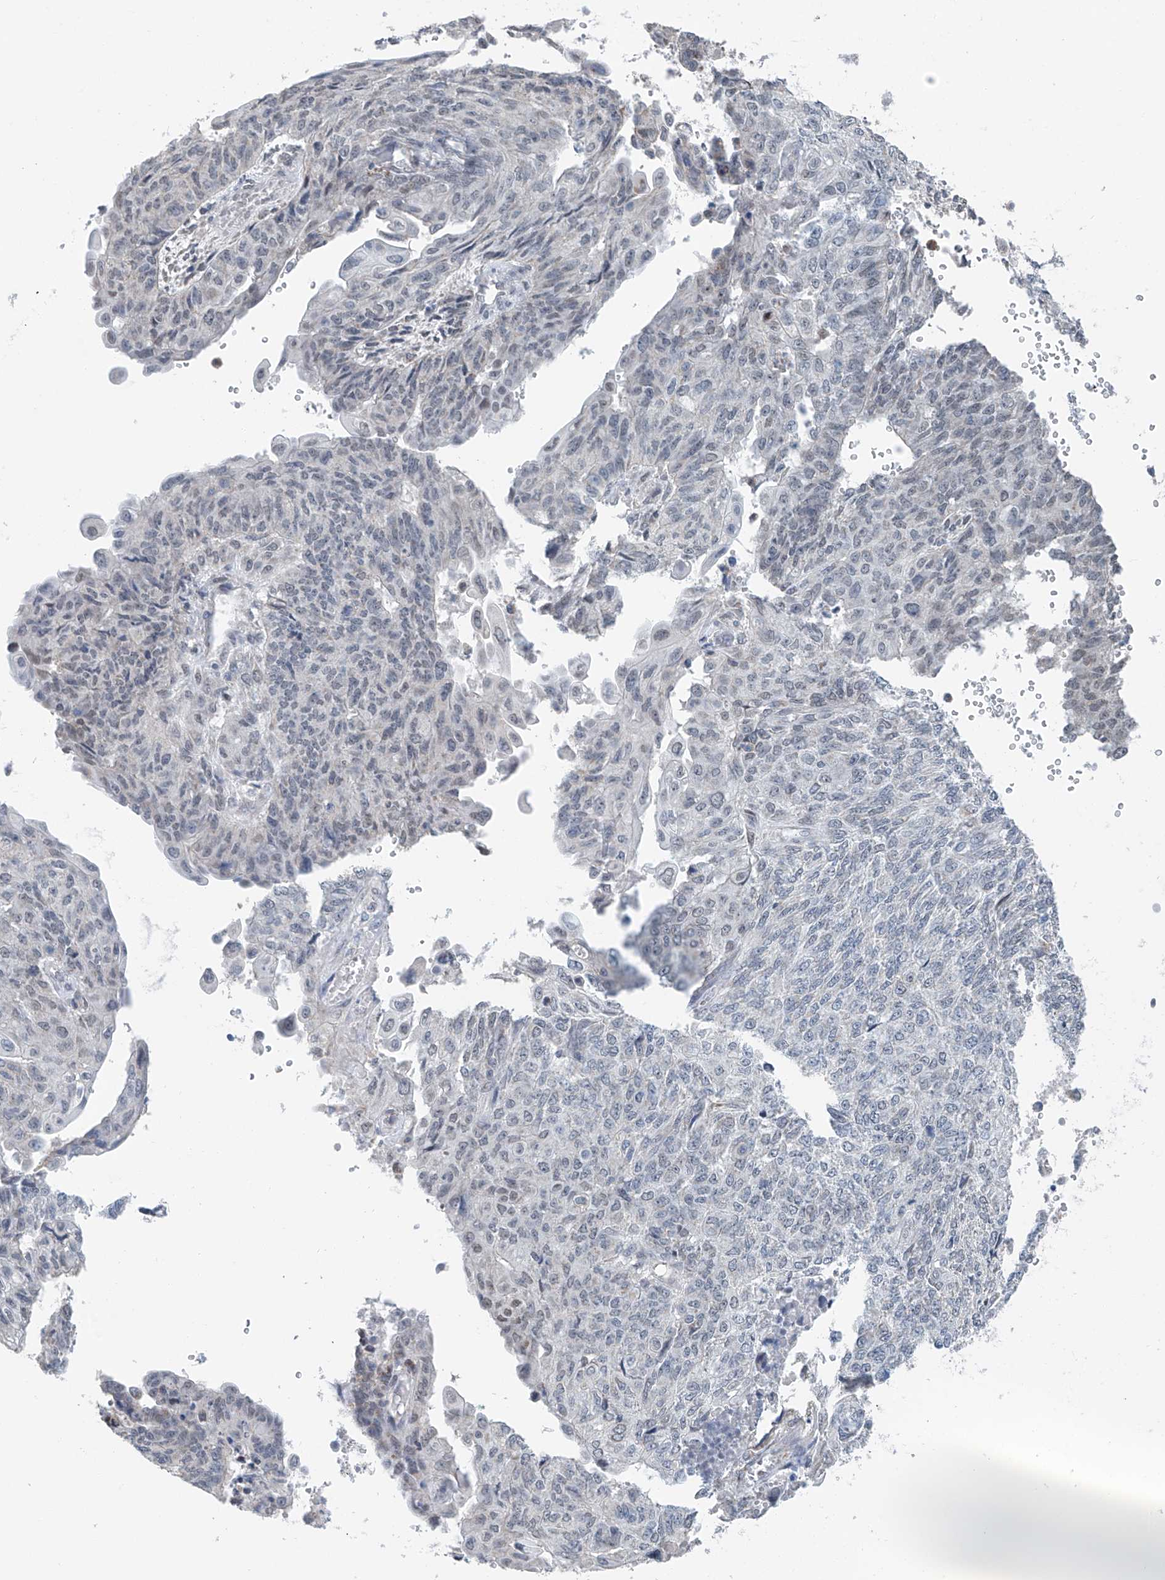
{"staining": {"intensity": "negative", "quantity": "none", "location": "none"}, "tissue": "endometrial cancer", "cell_type": "Tumor cells", "image_type": "cancer", "snomed": [{"axis": "morphology", "description": "Adenocarcinoma, NOS"}, {"axis": "topography", "description": "Endometrium"}], "caption": "DAB immunohistochemical staining of human endometrial adenocarcinoma exhibits no significant expression in tumor cells. (DAB immunohistochemistry, high magnification).", "gene": "KLF15", "patient": {"sex": "female", "age": 32}}